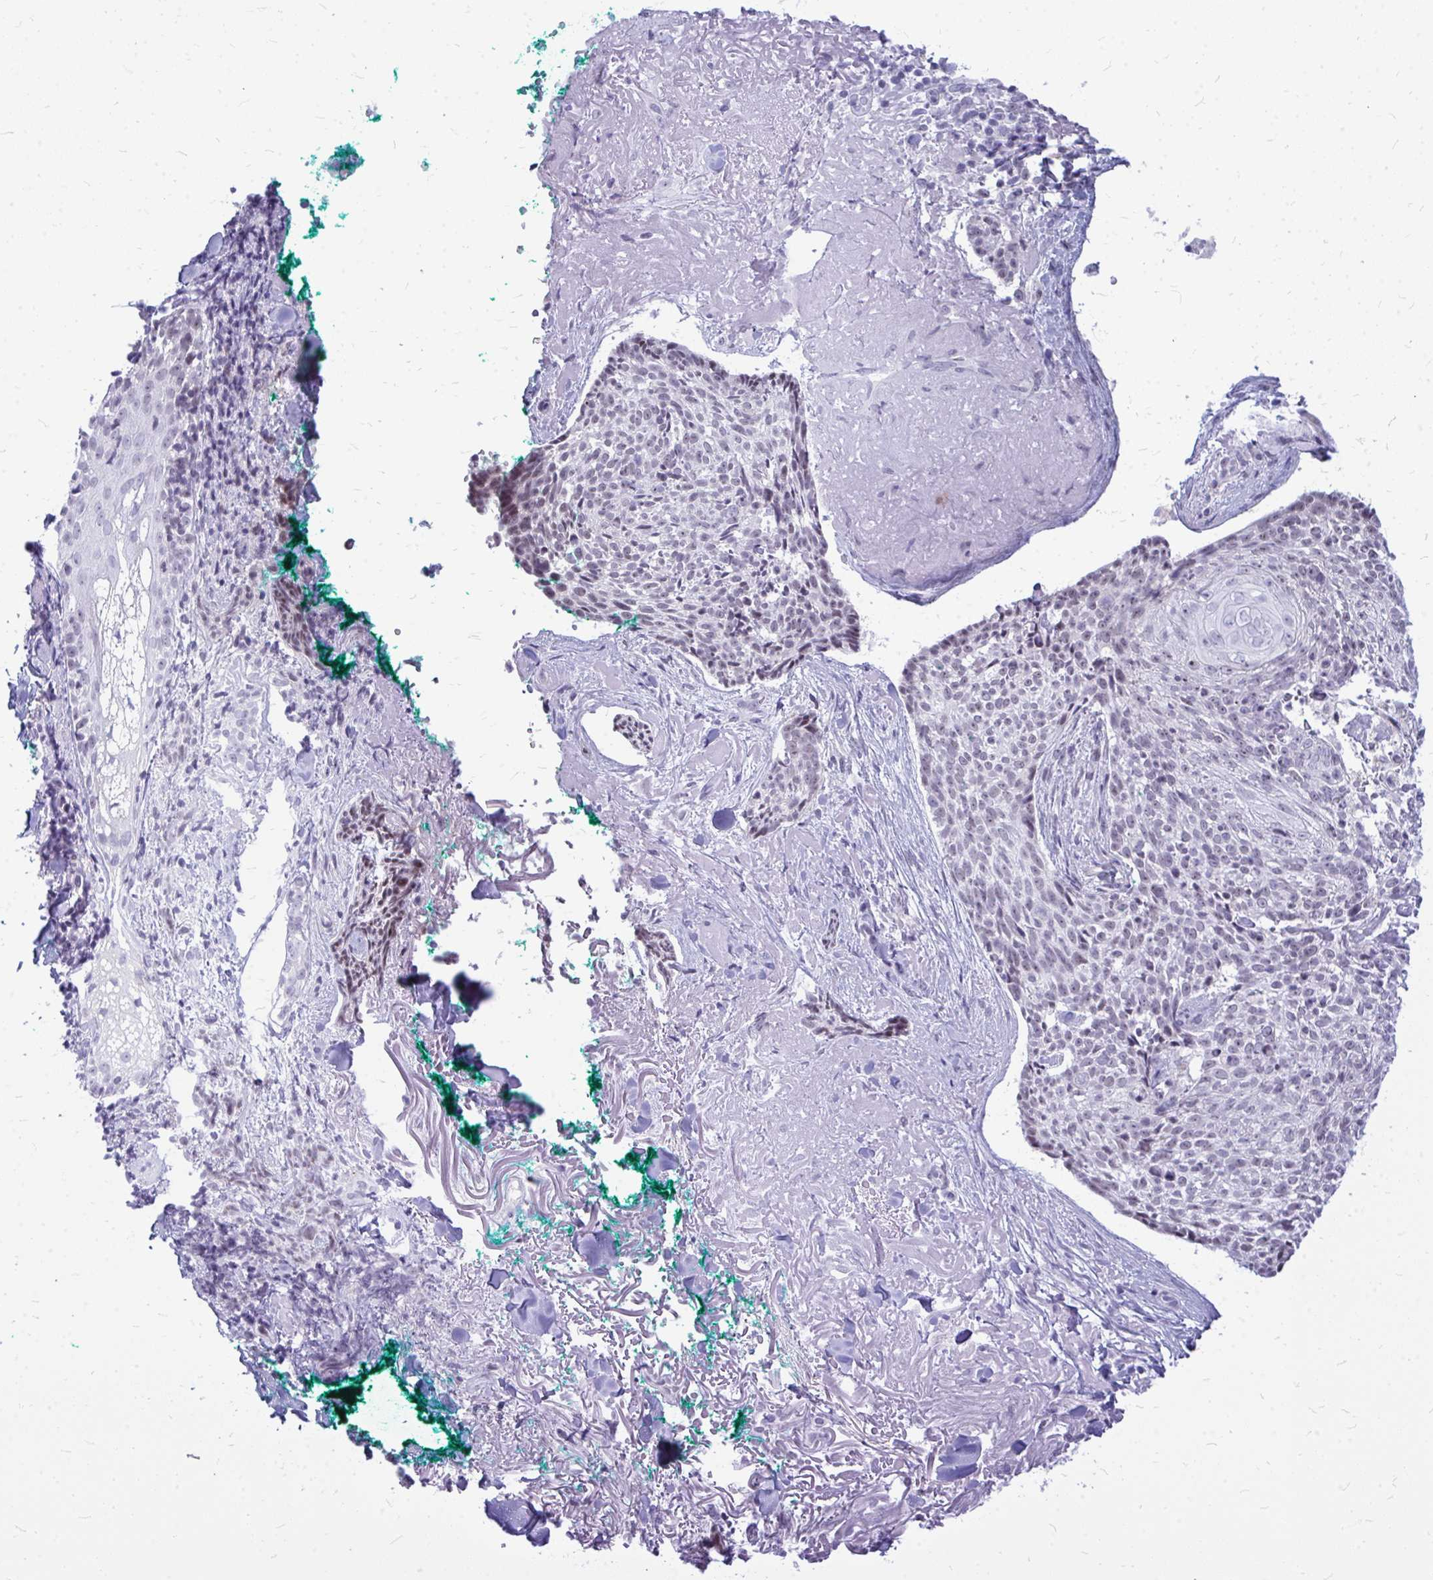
{"staining": {"intensity": "weak", "quantity": "<25%", "location": "nuclear"}, "tissue": "skin cancer", "cell_type": "Tumor cells", "image_type": "cancer", "snomed": [{"axis": "morphology", "description": "Basal cell carcinoma"}, {"axis": "topography", "description": "Skin"}, {"axis": "topography", "description": "Skin of face"}], "caption": "Histopathology image shows no protein positivity in tumor cells of skin basal cell carcinoma tissue.", "gene": "ZSCAN25", "patient": {"sex": "female", "age": 95}}